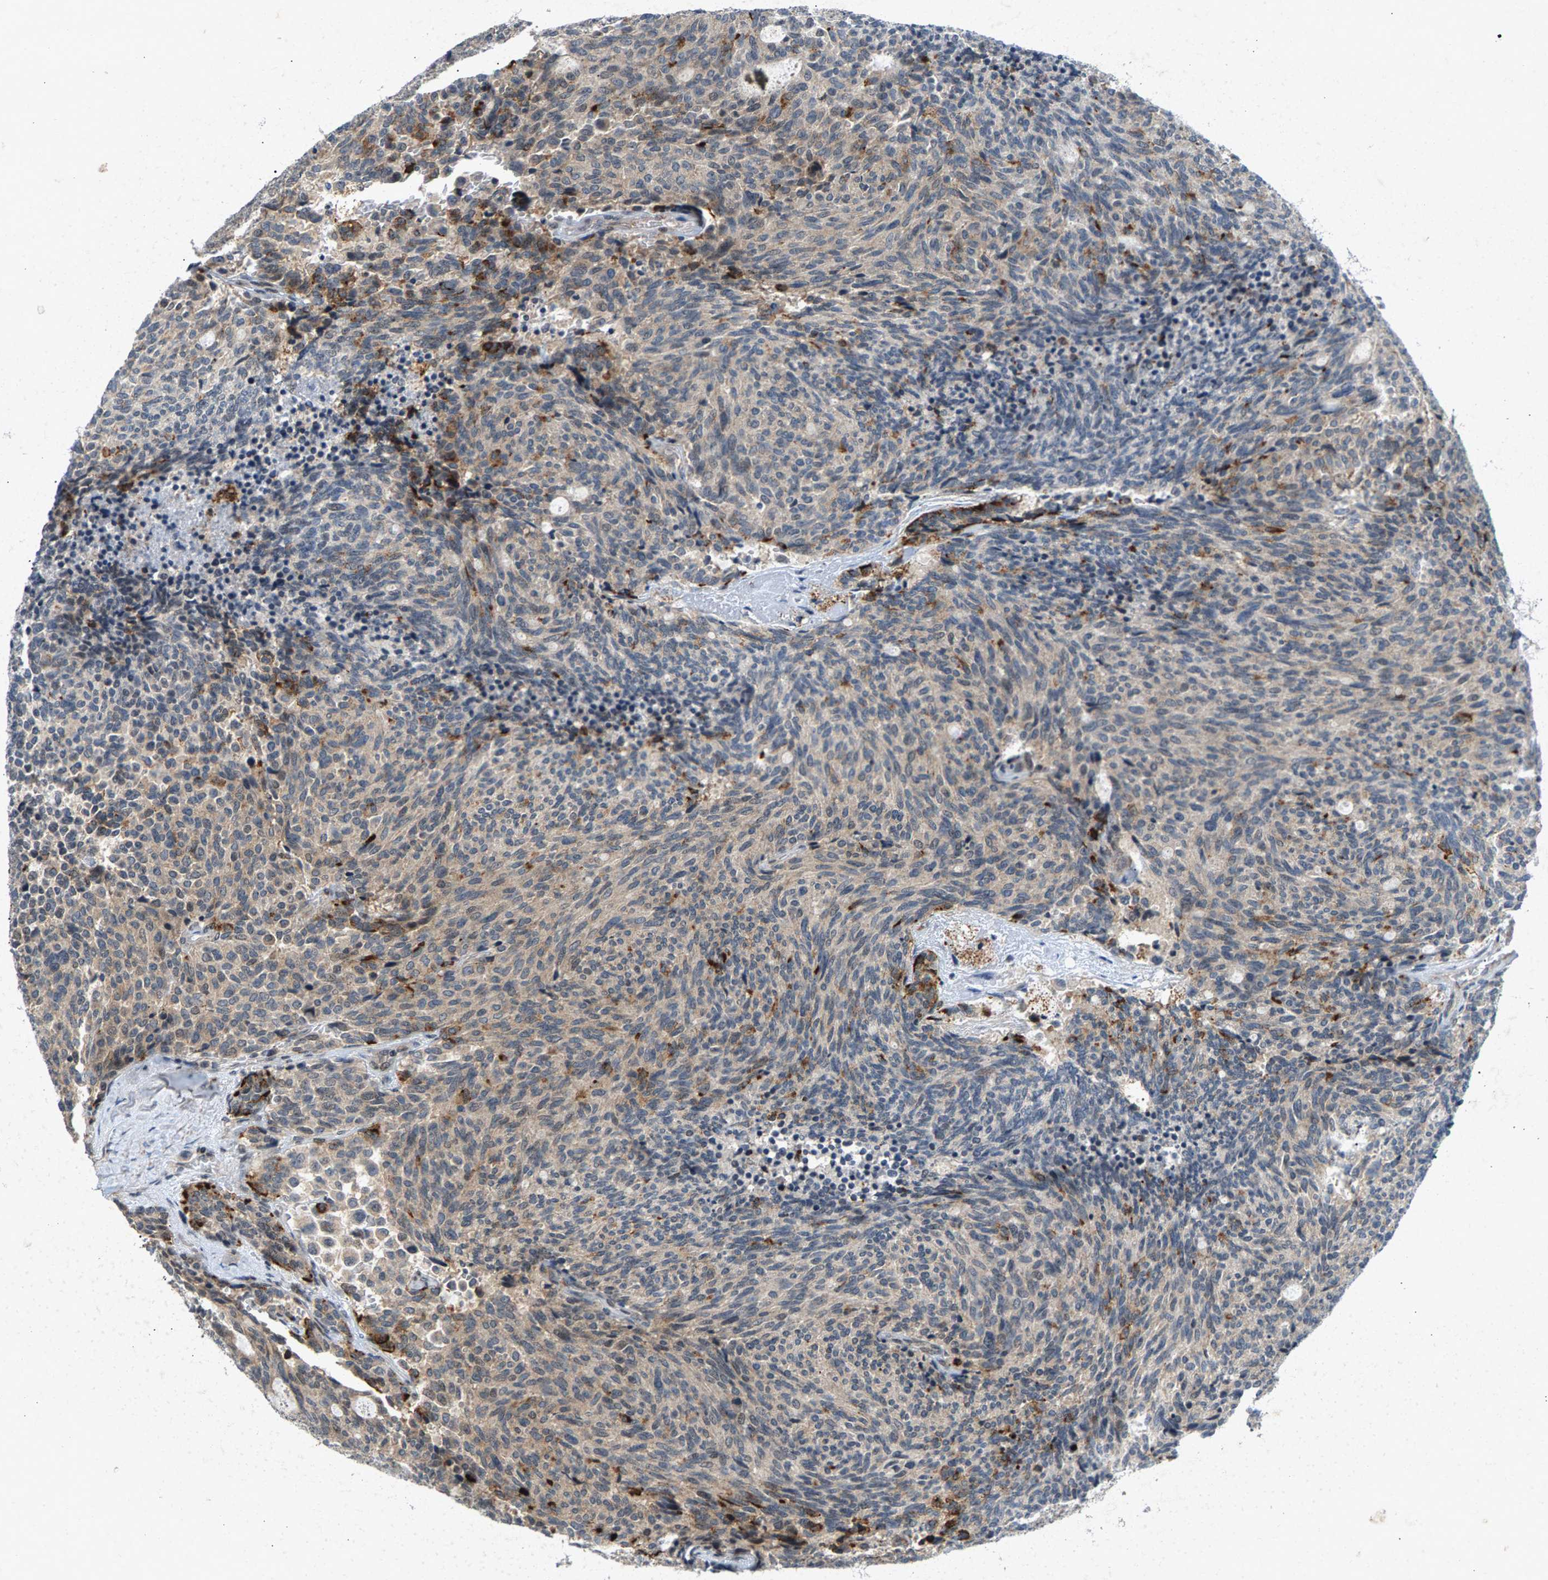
{"staining": {"intensity": "moderate", "quantity": "25%-75%", "location": "cytoplasmic/membranous"}, "tissue": "carcinoid", "cell_type": "Tumor cells", "image_type": "cancer", "snomed": [{"axis": "morphology", "description": "Carcinoid, malignant, NOS"}, {"axis": "topography", "description": "Pancreas"}], "caption": "Immunohistochemical staining of human malignant carcinoid demonstrates moderate cytoplasmic/membranous protein staining in about 25%-75% of tumor cells. The protein is stained brown, and the nuclei are stained in blue (DAB (3,3'-diaminobenzidine) IHC with brightfield microscopy, high magnification).", "gene": "ZPR1", "patient": {"sex": "female", "age": 54}}